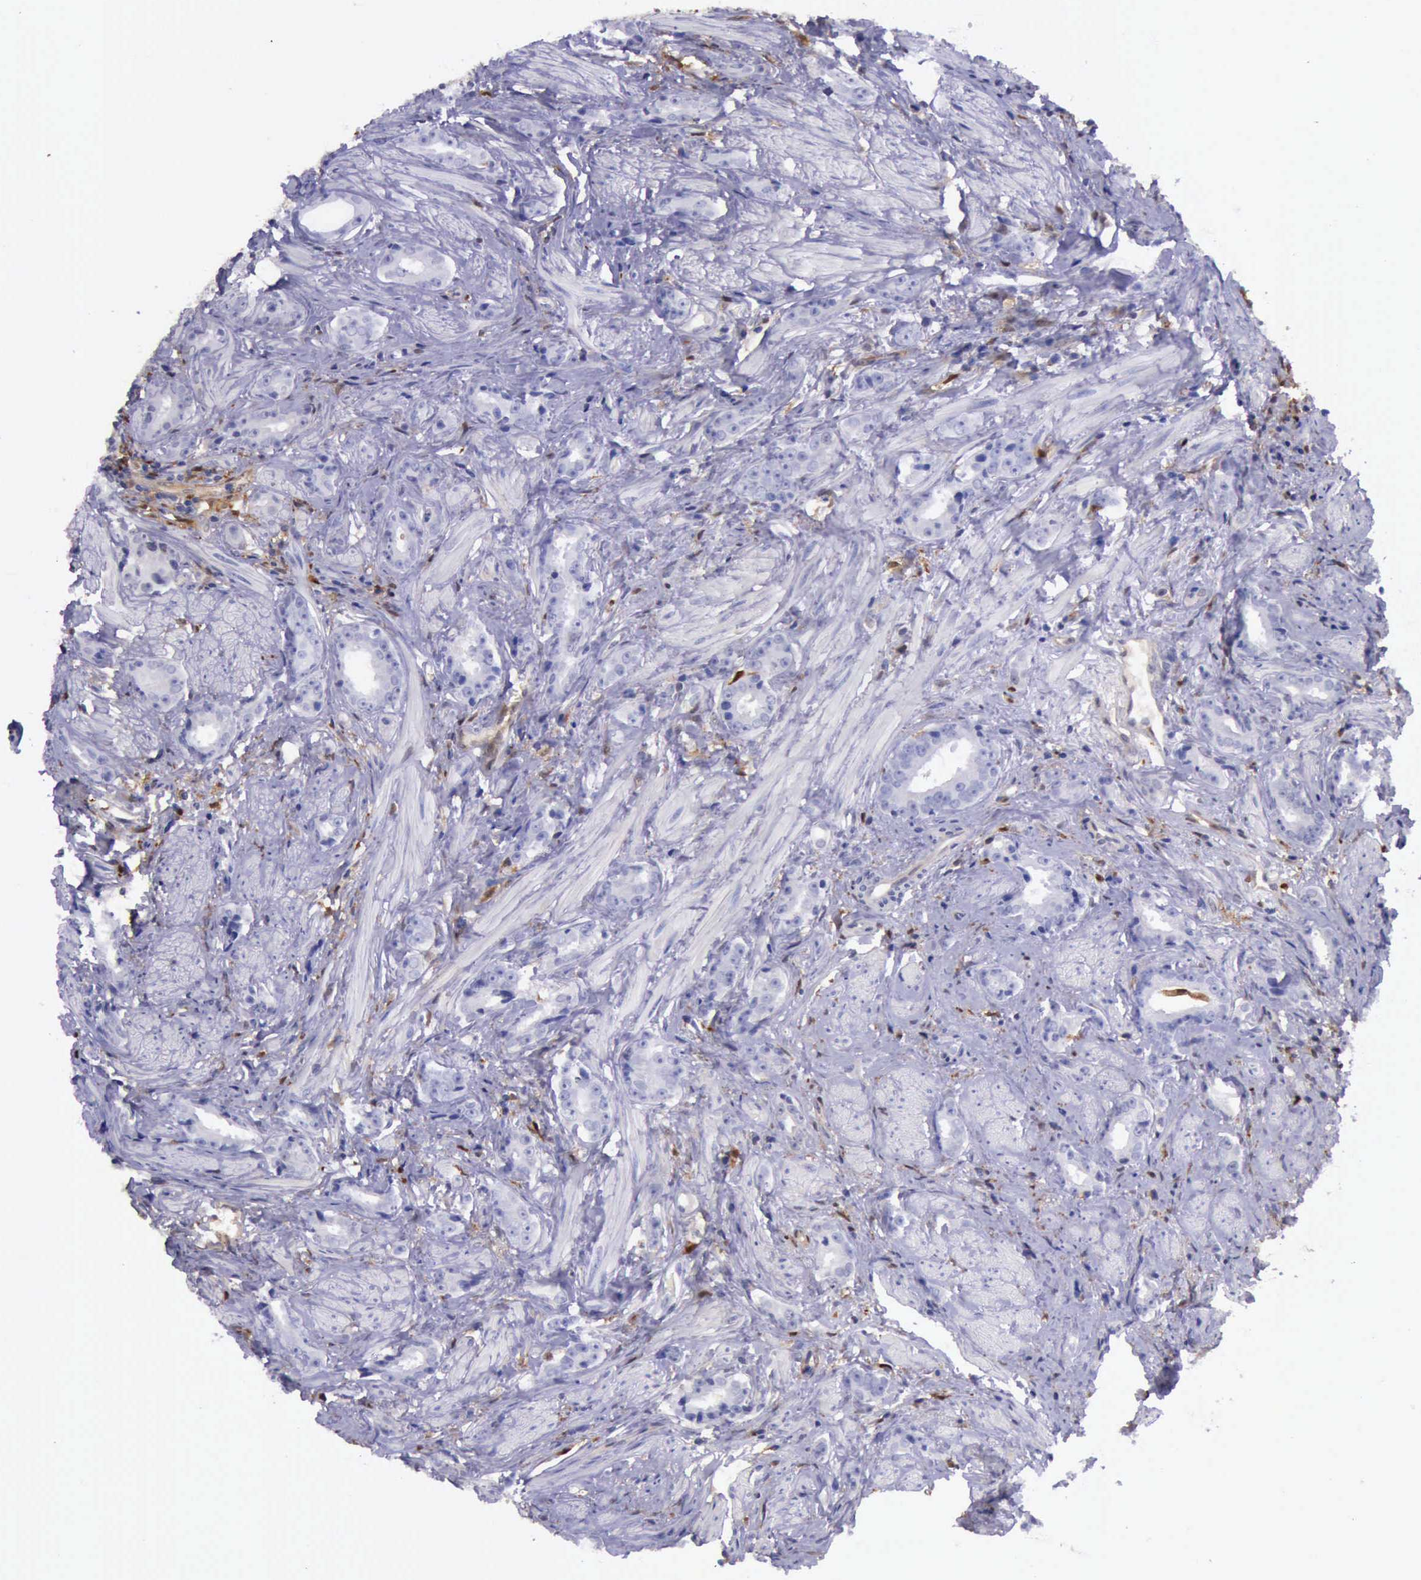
{"staining": {"intensity": "weak", "quantity": "<25%", "location": "cytoplasmic/membranous,nuclear"}, "tissue": "prostate cancer", "cell_type": "Tumor cells", "image_type": "cancer", "snomed": [{"axis": "morphology", "description": "Adenocarcinoma, Medium grade"}, {"axis": "topography", "description": "Prostate"}], "caption": "IHC micrograph of neoplastic tissue: prostate adenocarcinoma (medium-grade) stained with DAB (3,3'-diaminobenzidine) demonstrates no significant protein expression in tumor cells.", "gene": "TYMP", "patient": {"sex": "male", "age": 53}}